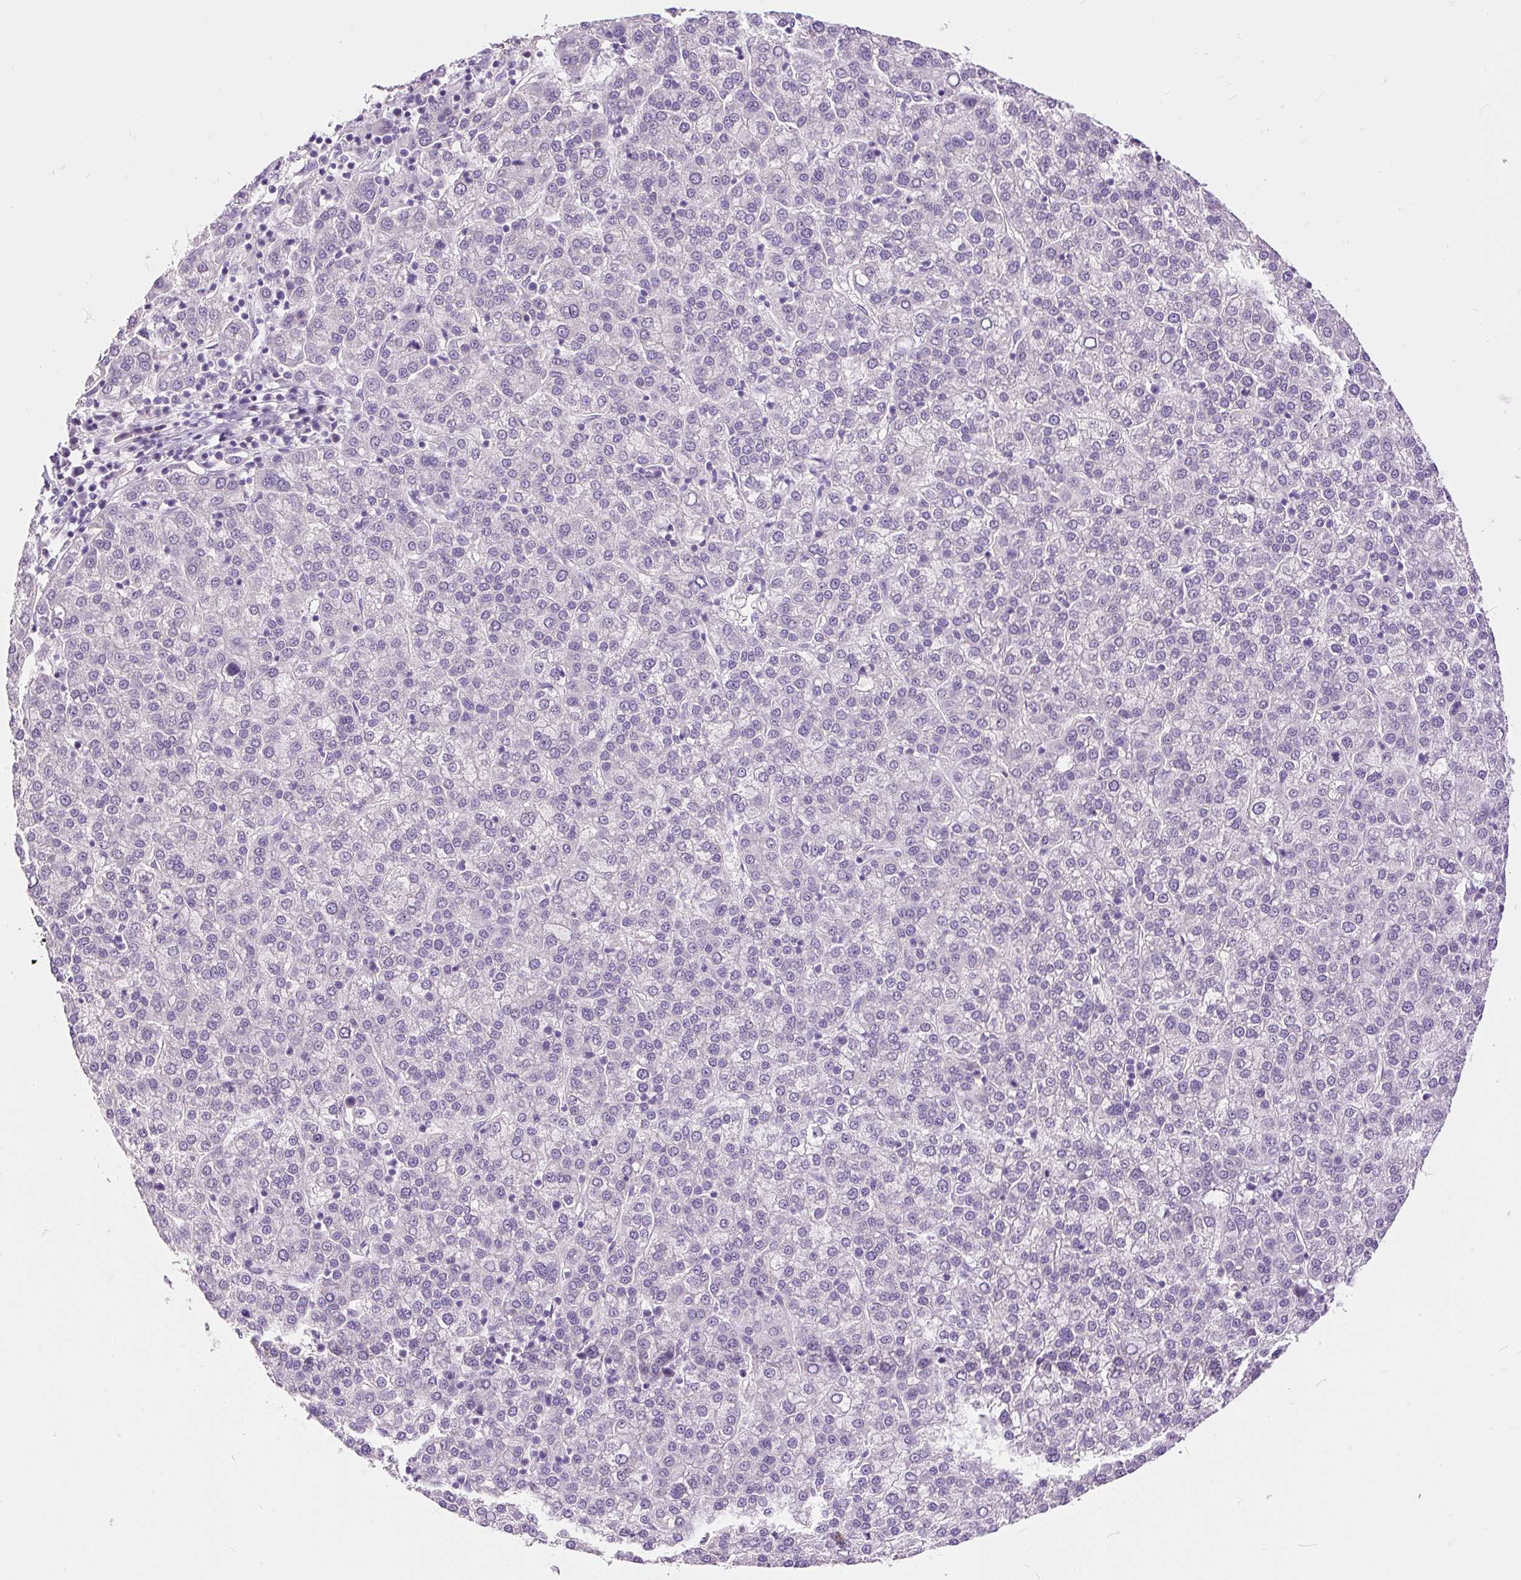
{"staining": {"intensity": "negative", "quantity": "none", "location": "none"}, "tissue": "liver cancer", "cell_type": "Tumor cells", "image_type": "cancer", "snomed": [{"axis": "morphology", "description": "Carcinoma, Hepatocellular, NOS"}, {"axis": "topography", "description": "Liver"}], "caption": "Tumor cells show no significant staining in hepatocellular carcinoma (liver).", "gene": "KRTAP20-3", "patient": {"sex": "female", "age": 58}}